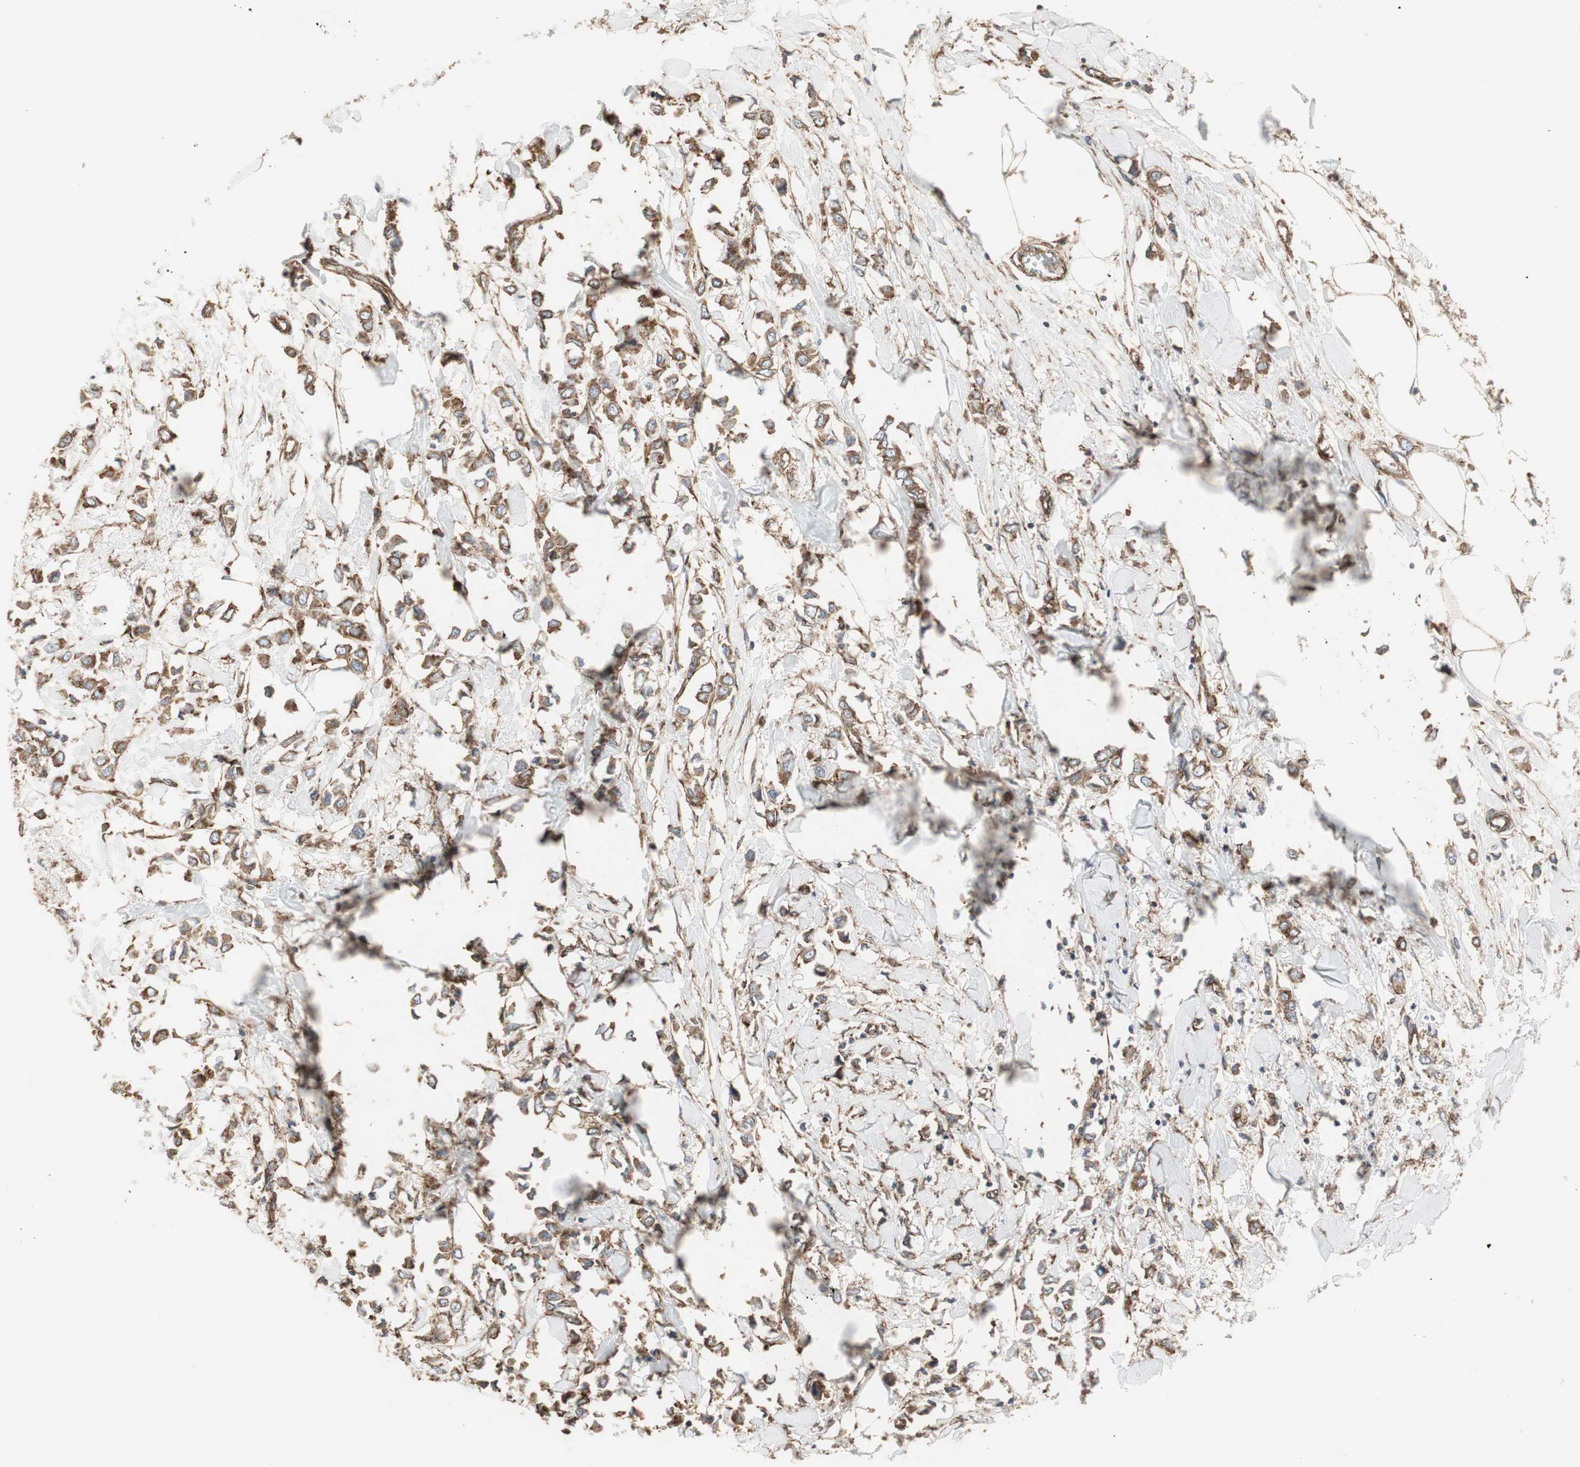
{"staining": {"intensity": "strong", "quantity": ">75%", "location": "cytoplasmic/membranous"}, "tissue": "breast cancer", "cell_type": "Tumor cells", "image_type": "cancer", "snomed": [{"axis": "morphology", "description": "Lobular carcinoma"}, {"axis": "topography", "description": "Breast"}], "caption": "Approximately >75% of tumor cells in human breast cancer (lobular carcinoma) exhibit strong cytoplasmic/membranous protein positivity as visualized by brown immunohistochemical staining.", "gene": "H6PD", "patient": {"sex": "female", "age": 51}}